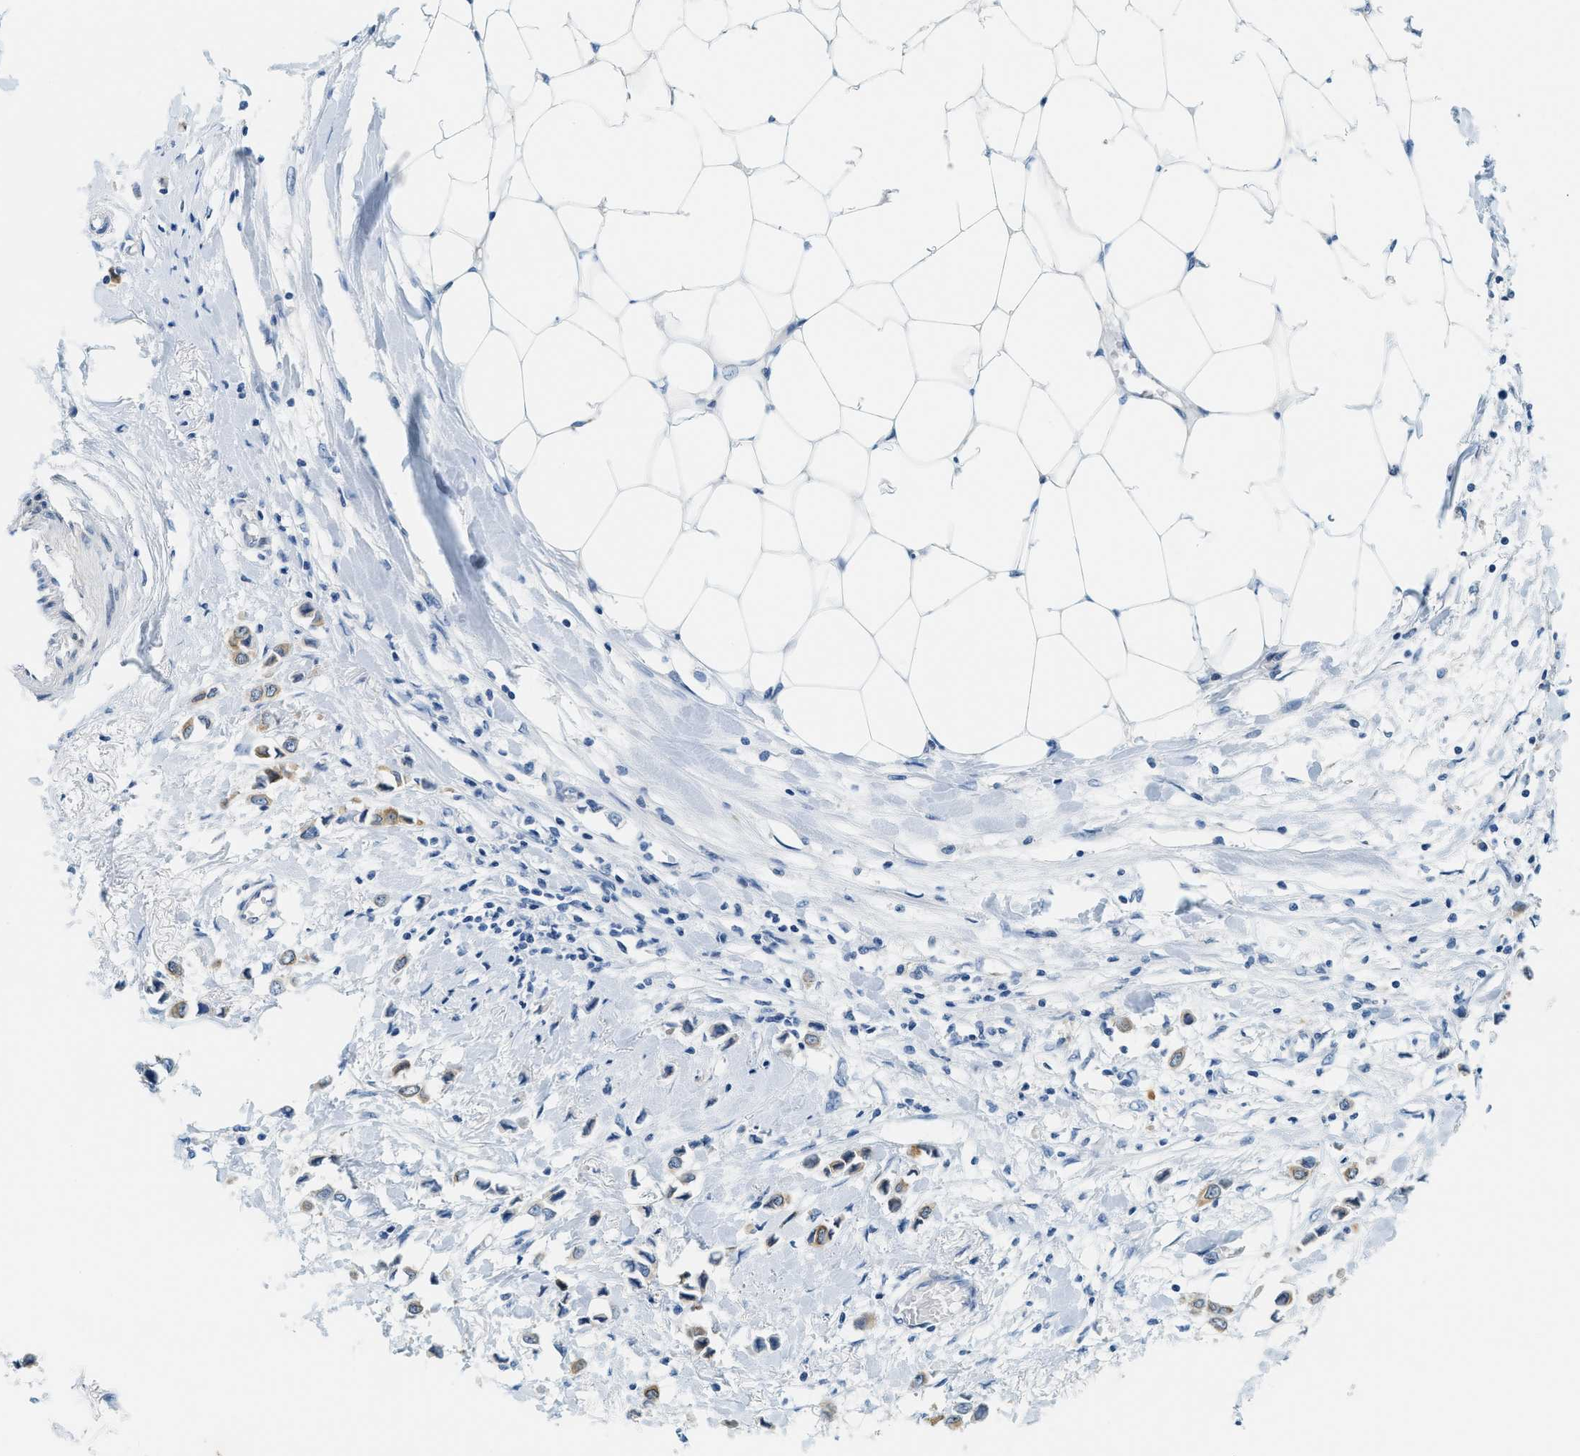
{"staining": {"intensity": "moderate", "quantity": ">75%", "location": "cytoplasmic/membranous"}, "tissue": "breast cancer", "cell_type": "Tumor cells", "image_type": "cancer", "snomed": [{"axis": "morphology", "description": "Lobular carcinoma"}, {"axis": "topography", "description": "Breast"}], "caption": "The histopathology image displays staining of breast lobular carcinoma, revealing moderate cytoplasmic/membranous protein expression (brown color) within tumor cells.", "gene": "CYP4X1", "patient": {"sex": "female", "age": 51}}